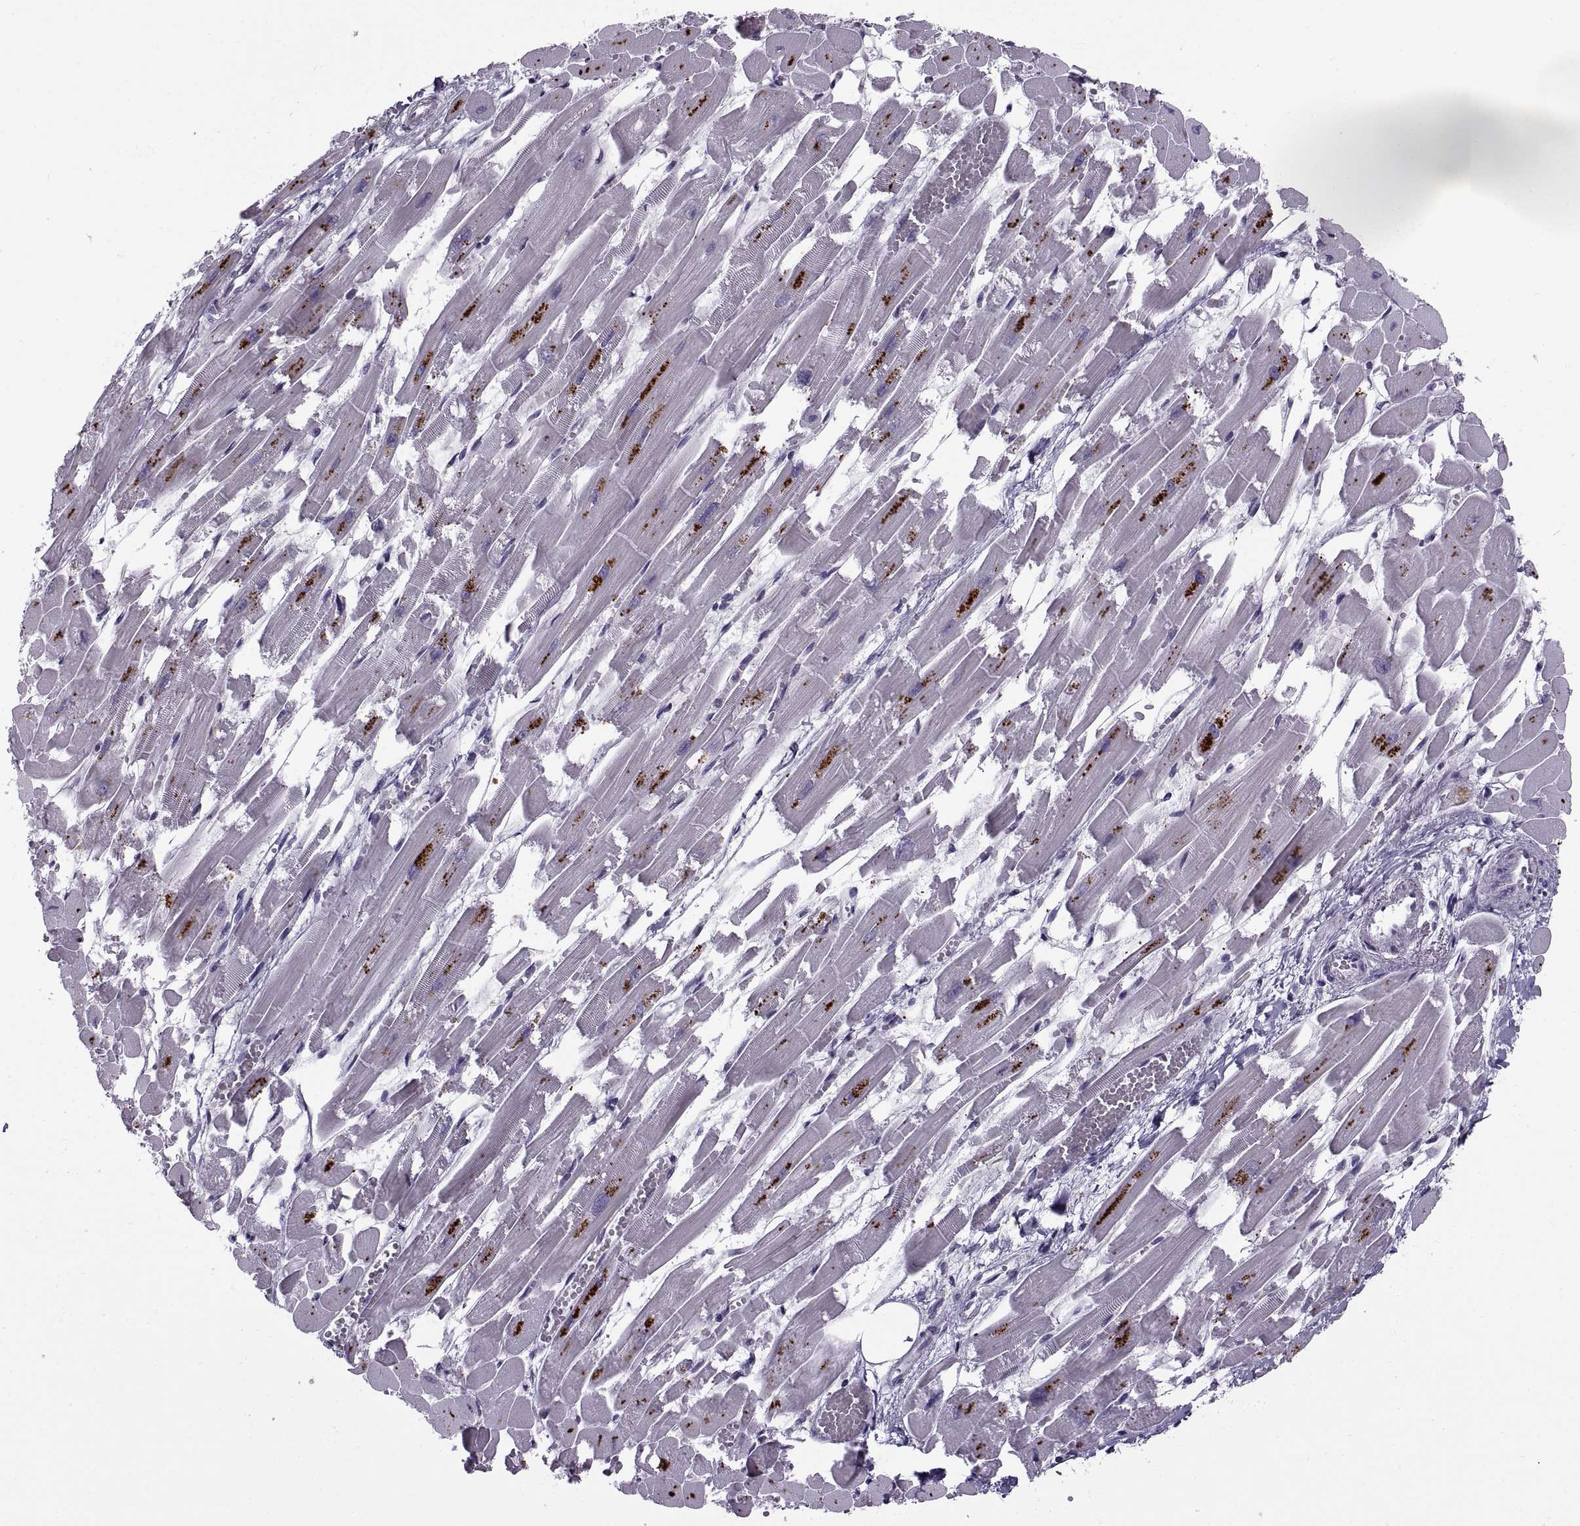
{"staining": {"intensity": "negative", "quantity": "none", "location": "none"}, "tissue": "heart muscle", "cell_type": "Cardiomyocytes", "image_type": "normal", "snomed": [{"axis": "morphology", "description": "Normal tissue, NOS"}, {"axis": "topography", "description": "Heart"}], "caption": "IHC of benign heart muscle exhibits no staining in cardiomyocytes.", "gene": "CALCR", "patient": {"sex": "female", "age": 52}}